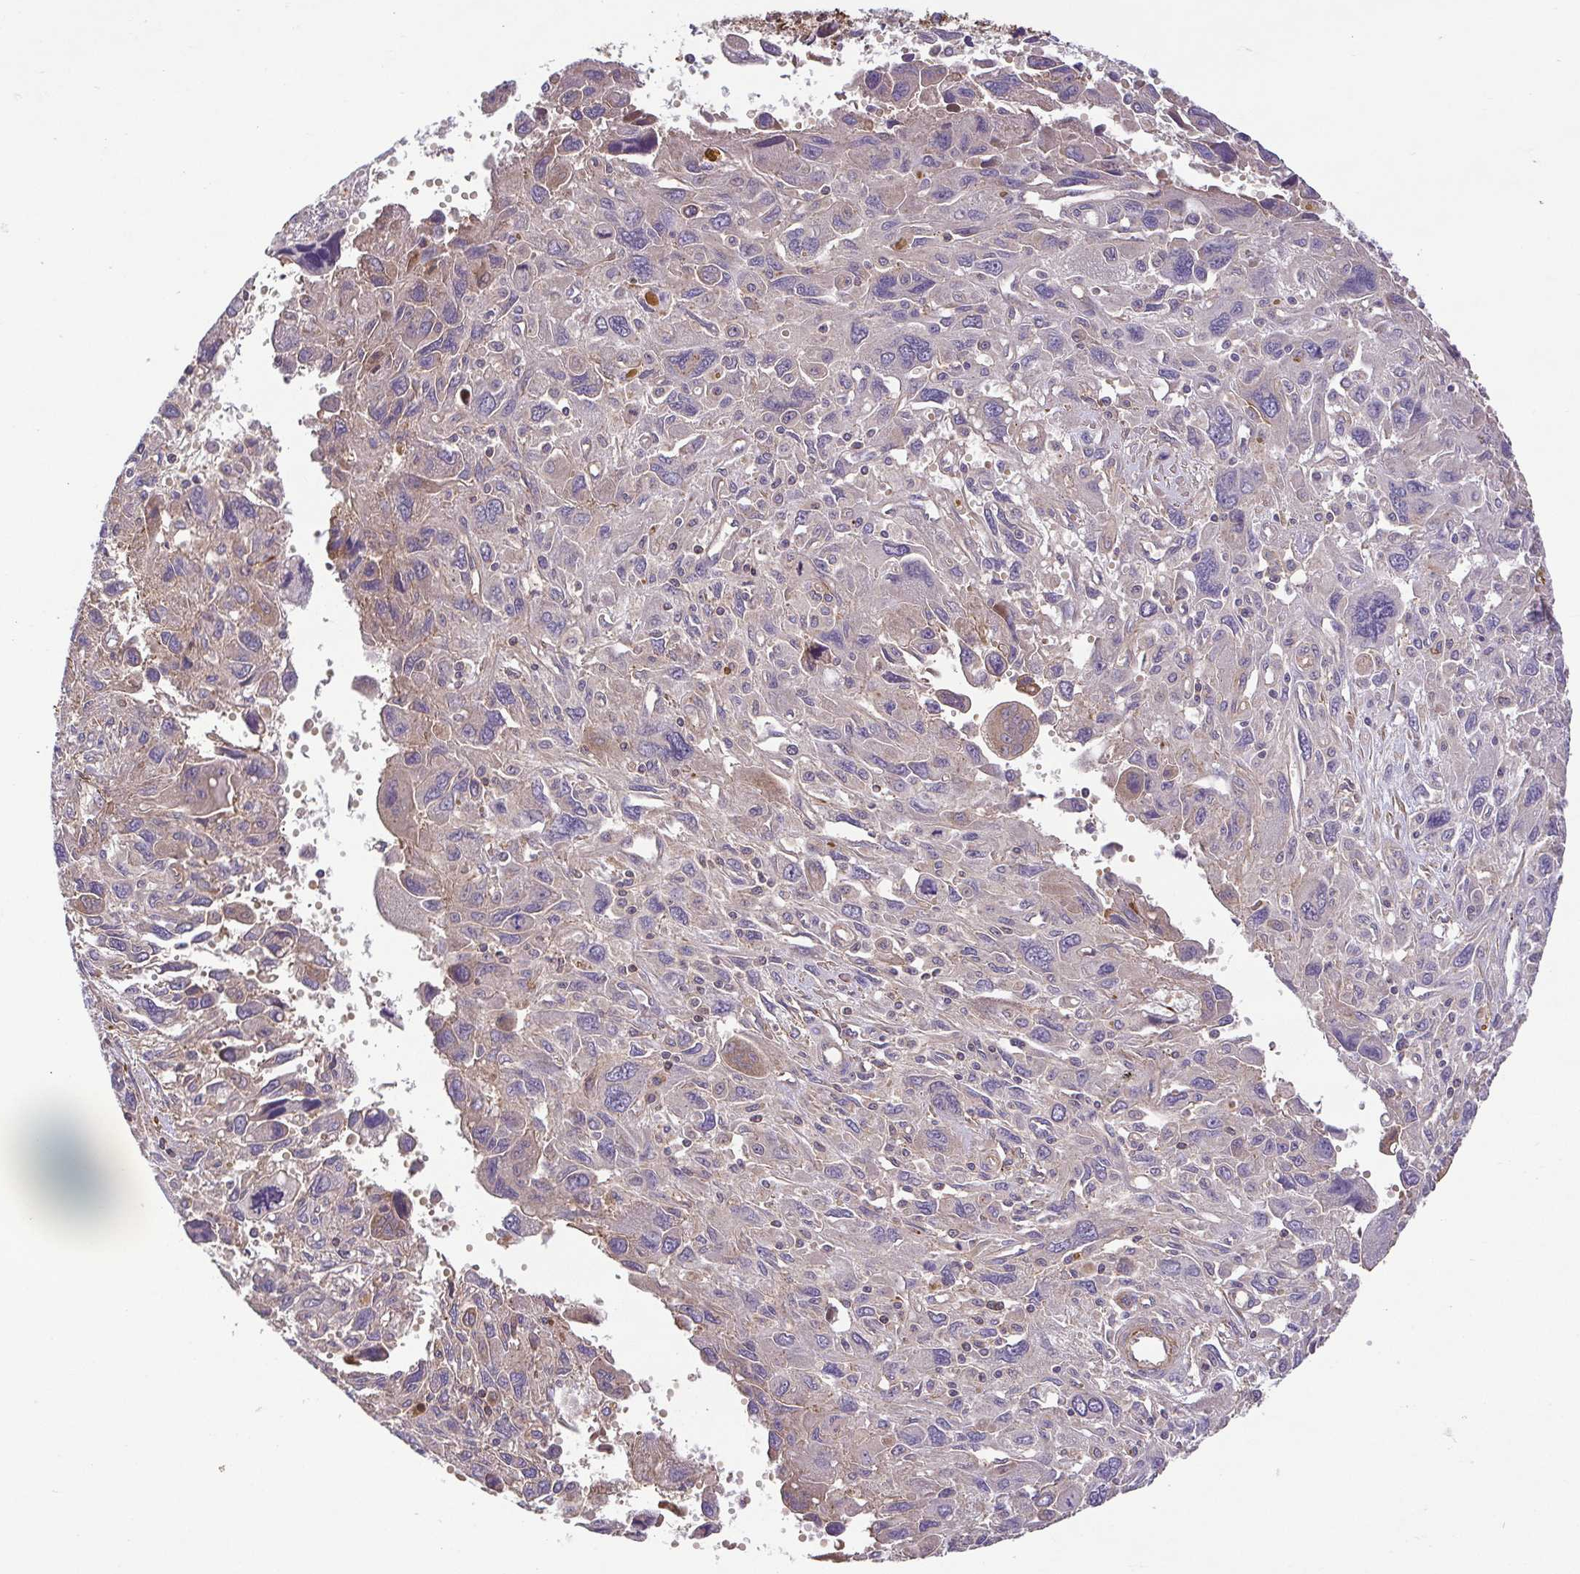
{"staining": {"intensity": "weak", "quantity": "<25%", "location": "cytoplasmic/membranous"}, "tissue": "pancreatic cancer", "cell_type": "Tumor cells", "image_type": "cancer", "snomed": [{"axis": "morphology", "description": "Adenocarcinoma, NOS"}, {"axis": "topography", "description": "Pancreas"}], "caption": "A histopathology image of pancreatic adenocarcinoma stained for a protein reveals no brown staining in tumor cells.", "gene": "IDE", "patient": {"sex": "female", "age": 47}}